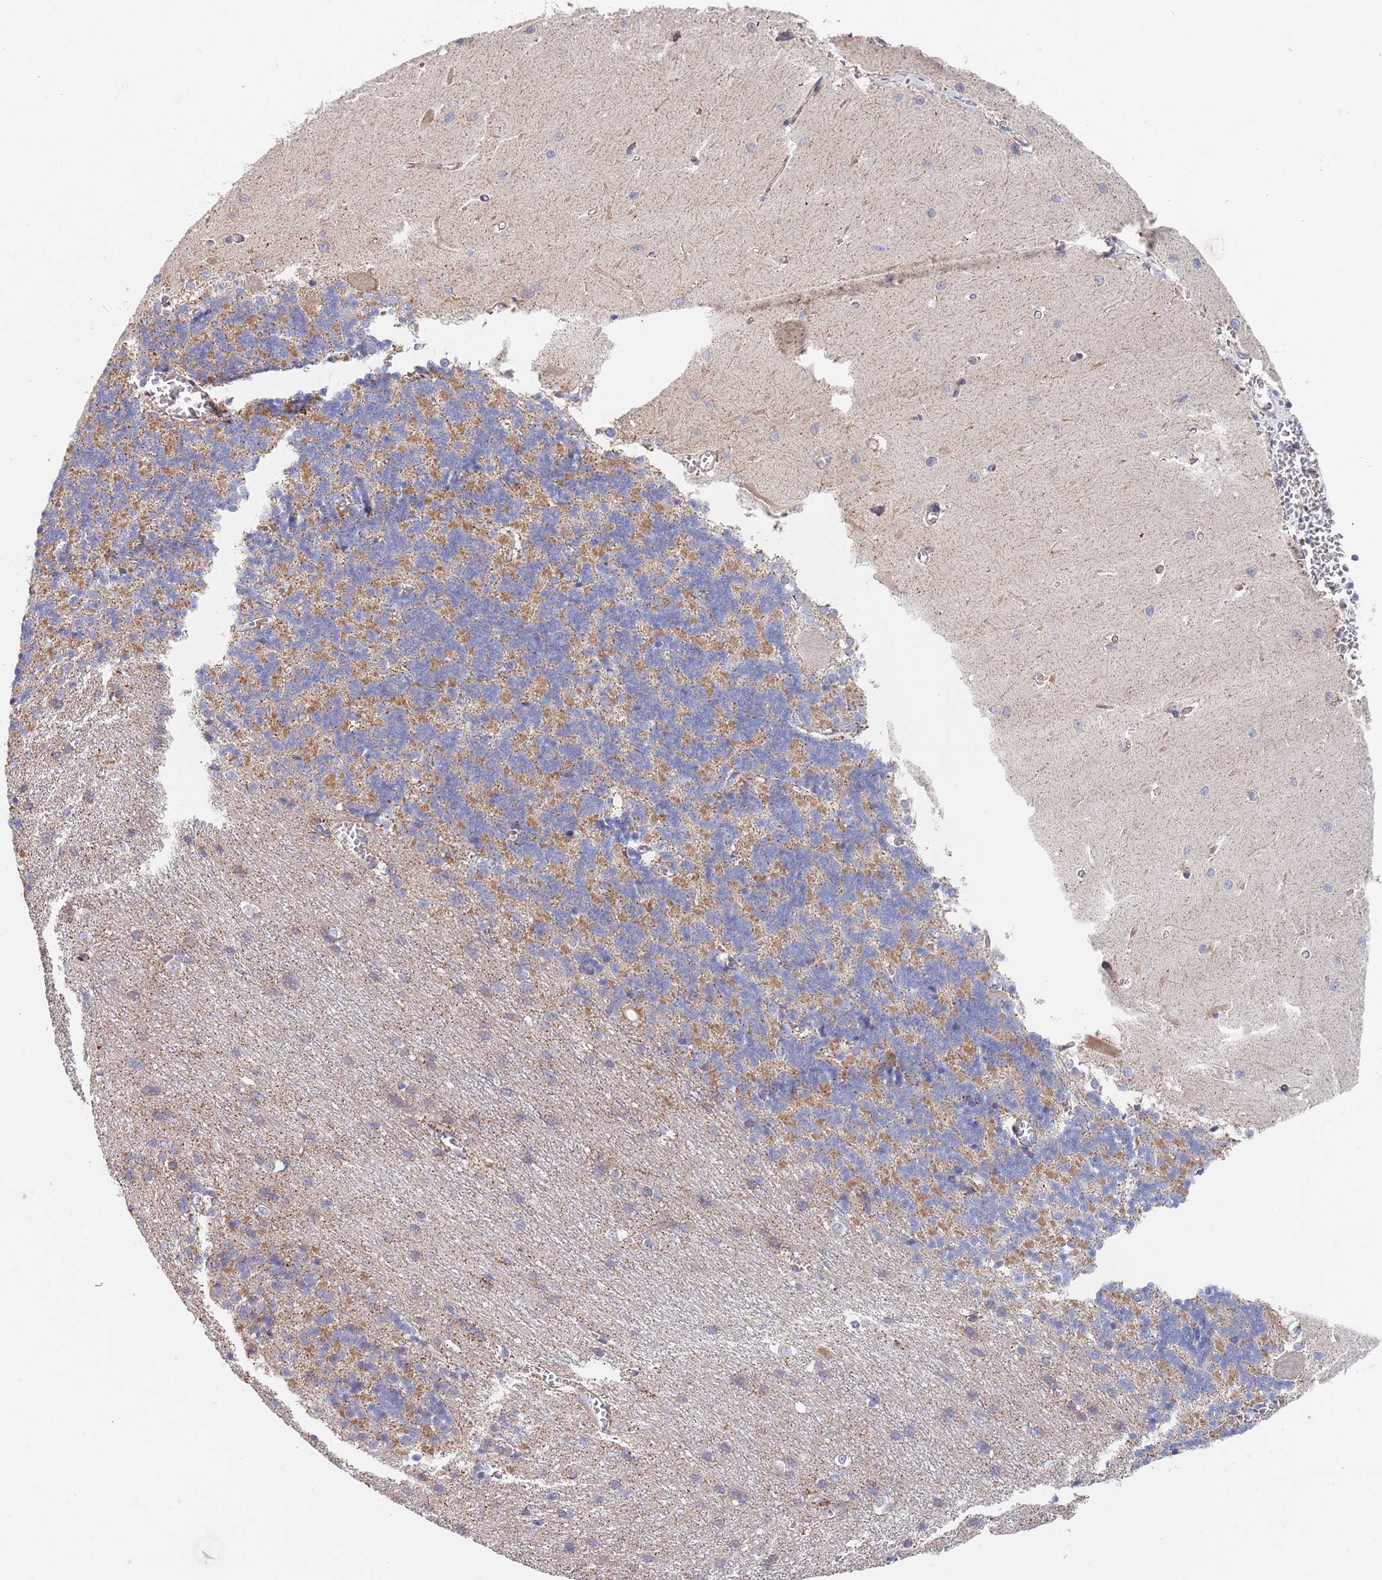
{"staining": {"intensity": "moderate", "quantity": "25%-75%", "location": "cytoplasmic/membranous"}, "tissue": "cerebellum", "cell_type": "Cells in granular layer", "image_type": "normal", "snomed": [{"axis": "morphology", "description": "Normal tissue, NOS"}, {"axis": "topography", "description": "Cerebellum"}], "caption": "Protein expression analysis of normal cerebellum exhibits moderate cytoplasmic/membranous positivity in approximately 25%-75% of cells in granular layer.", "gene": "PWWP3A", "patient": {"sex": "male", "age": 37}}